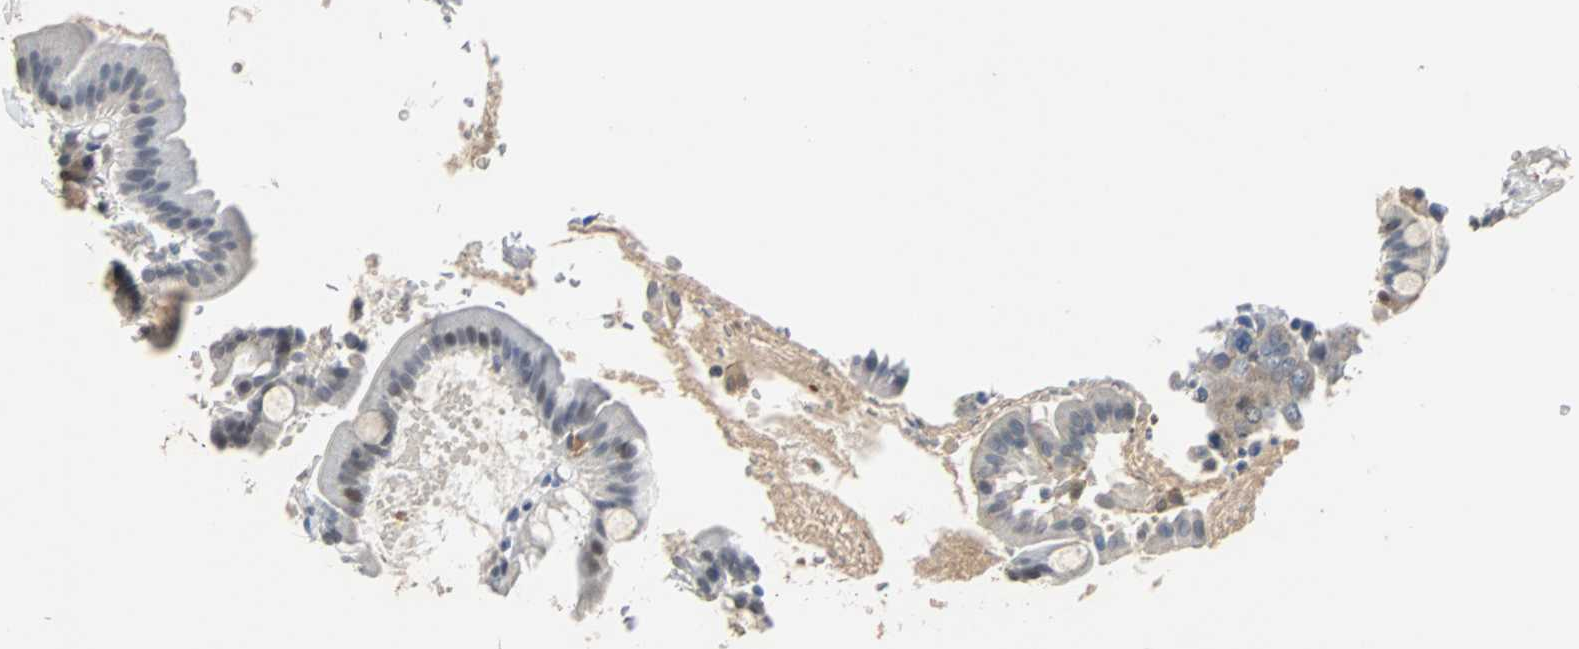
{"staining": {"intensity": "negative", "quantity": "none", "location": "none"}, "tissue": "duodenum", "cell_type": "Glandular cells", "image_type": "normal", "snomed": [{"axis": "morphology", "description": "Normal tissue, NOS"}, {"axis": "topography", "description": "Duodenum"}], "caption": "Glandular cells show no significant positivity in normal duodenum. The staining is performed using DAB (3,3'-diaminobenzidine) brown chromogen with nuclei counter-stained in using hematoxylin.", "gene": "HLX", "patient": {"sex": "male", "age": 50}}